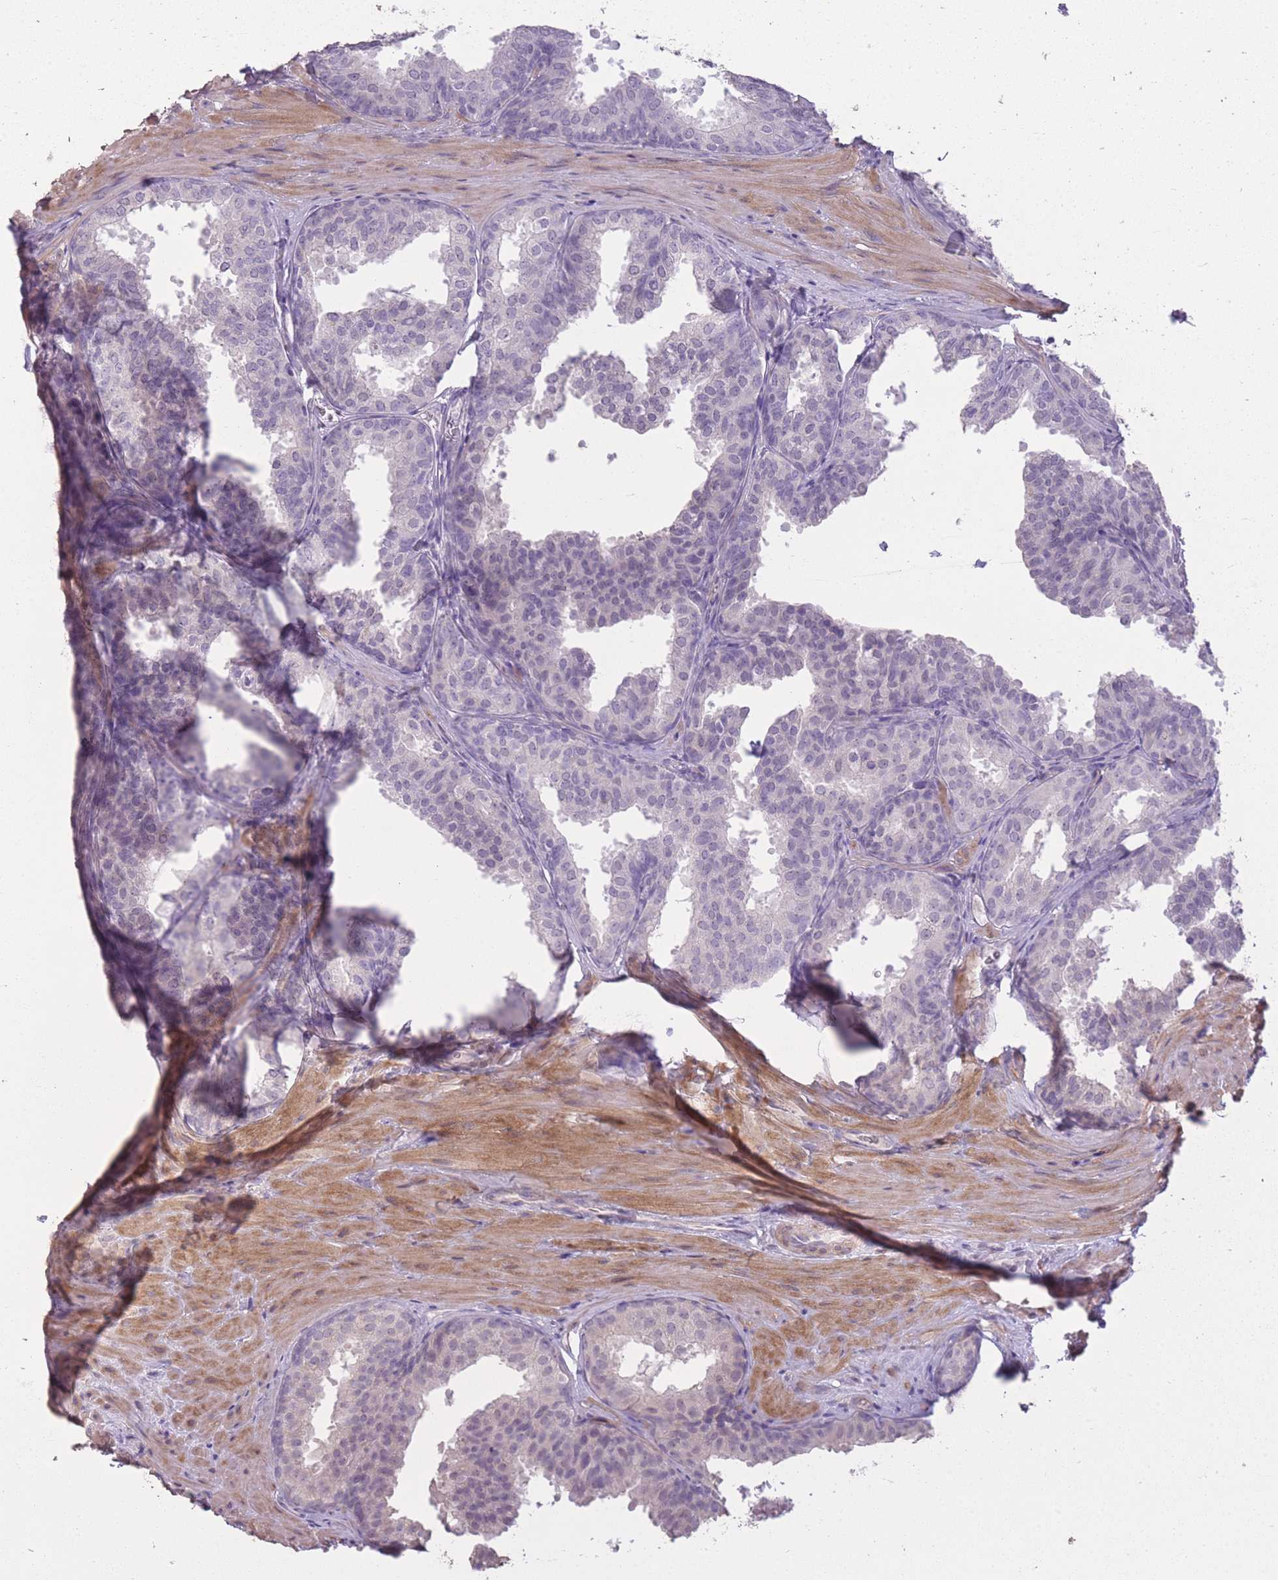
{"staining": {"intensity": "negative", "quantity": "none", "location": "none"}, "tissue": "prostate", "cell_type": "Glandular cells", "image_type": "normal", "snomed": [{"axis": "morphology", "description": "Normal tissue, NOS"}, {"axis": "topography", "description": "Prostate"}], "caption": "Micrograph shows no significant protein staining in glandular cells of normal prostate.", "gene": "ZBTB24", "patient": {"sex": "male", "age": 37}}